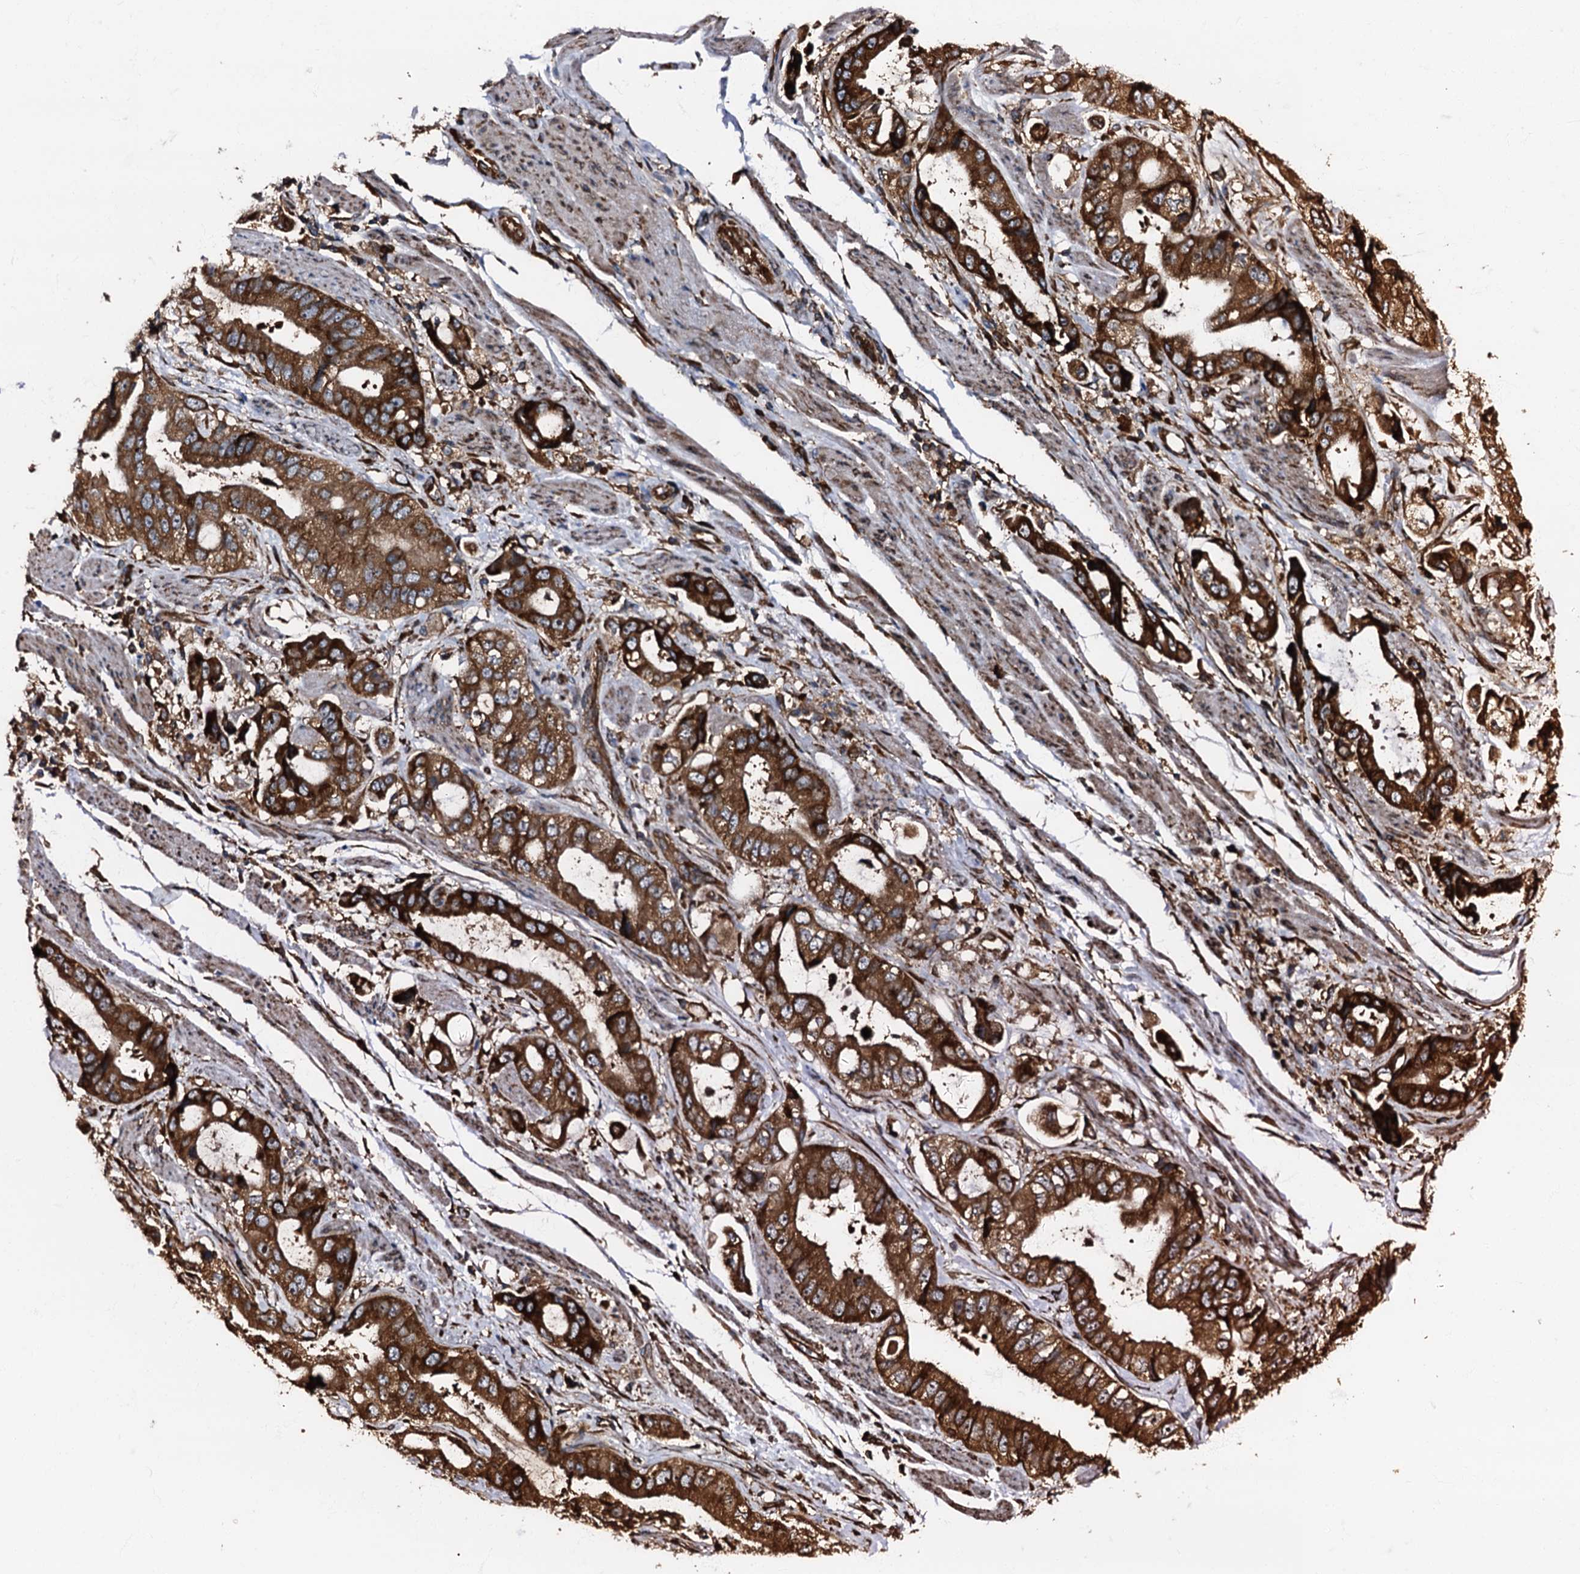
{"staining": {"intensity": "strong", "quantity": ">75%", "location": "cytoplasmic/membranous"}, "tissue": "stomach cancer", "cell_type": "Tumor cells", "image_type": "cancer", "snomed": [{"axis": "morphology", "description": "Adenocarcinoma, NOS"}, {"axis": "topography", "description": "Stomach"}], "caption": "Stomach adenocarcinoma stained for a protein shows strong cytoplasmic/membranous positivity in tumor cells.", "gene": "ATP2C1", "patient": {"sex": "male", "age": 62}}